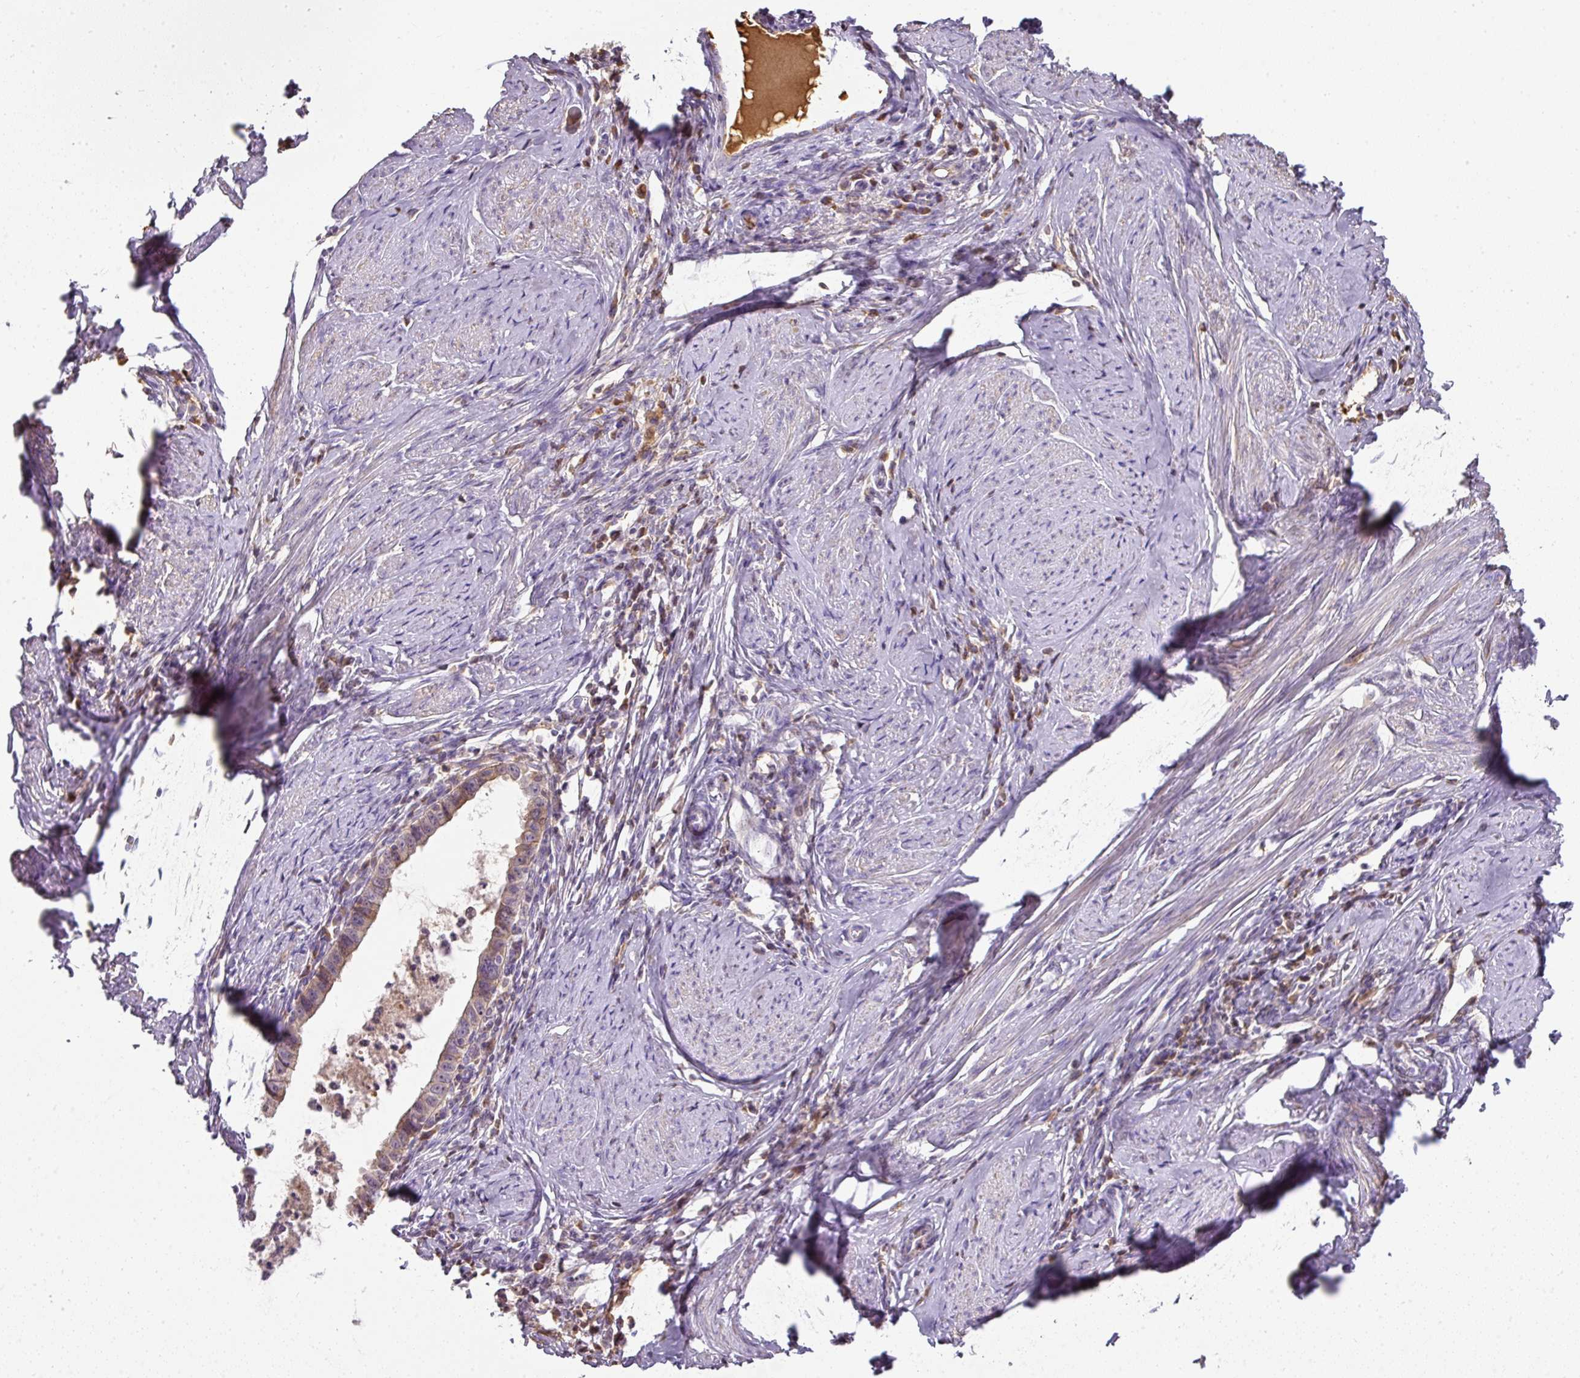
{"staining": {"intensity": "moderate", "quantity": ">75%", "location": "cytoplasmic/membranous"}, "tissue": "cervical cancer", "cell_type": "Tumor cells", "image_type": "cancer", "snomed": [{"axis": "morphology", "description": "Adenocarcinoma, NOS"}, {"axis": "topography", "description": "Cervix"}], "caption": "Human cervical cancer (adenocarcinoma) stained with a protein marker displays moderate staining in tumor cells.", "gene": "CCZ1", "patient": {"sex": "female", "age": 36}}